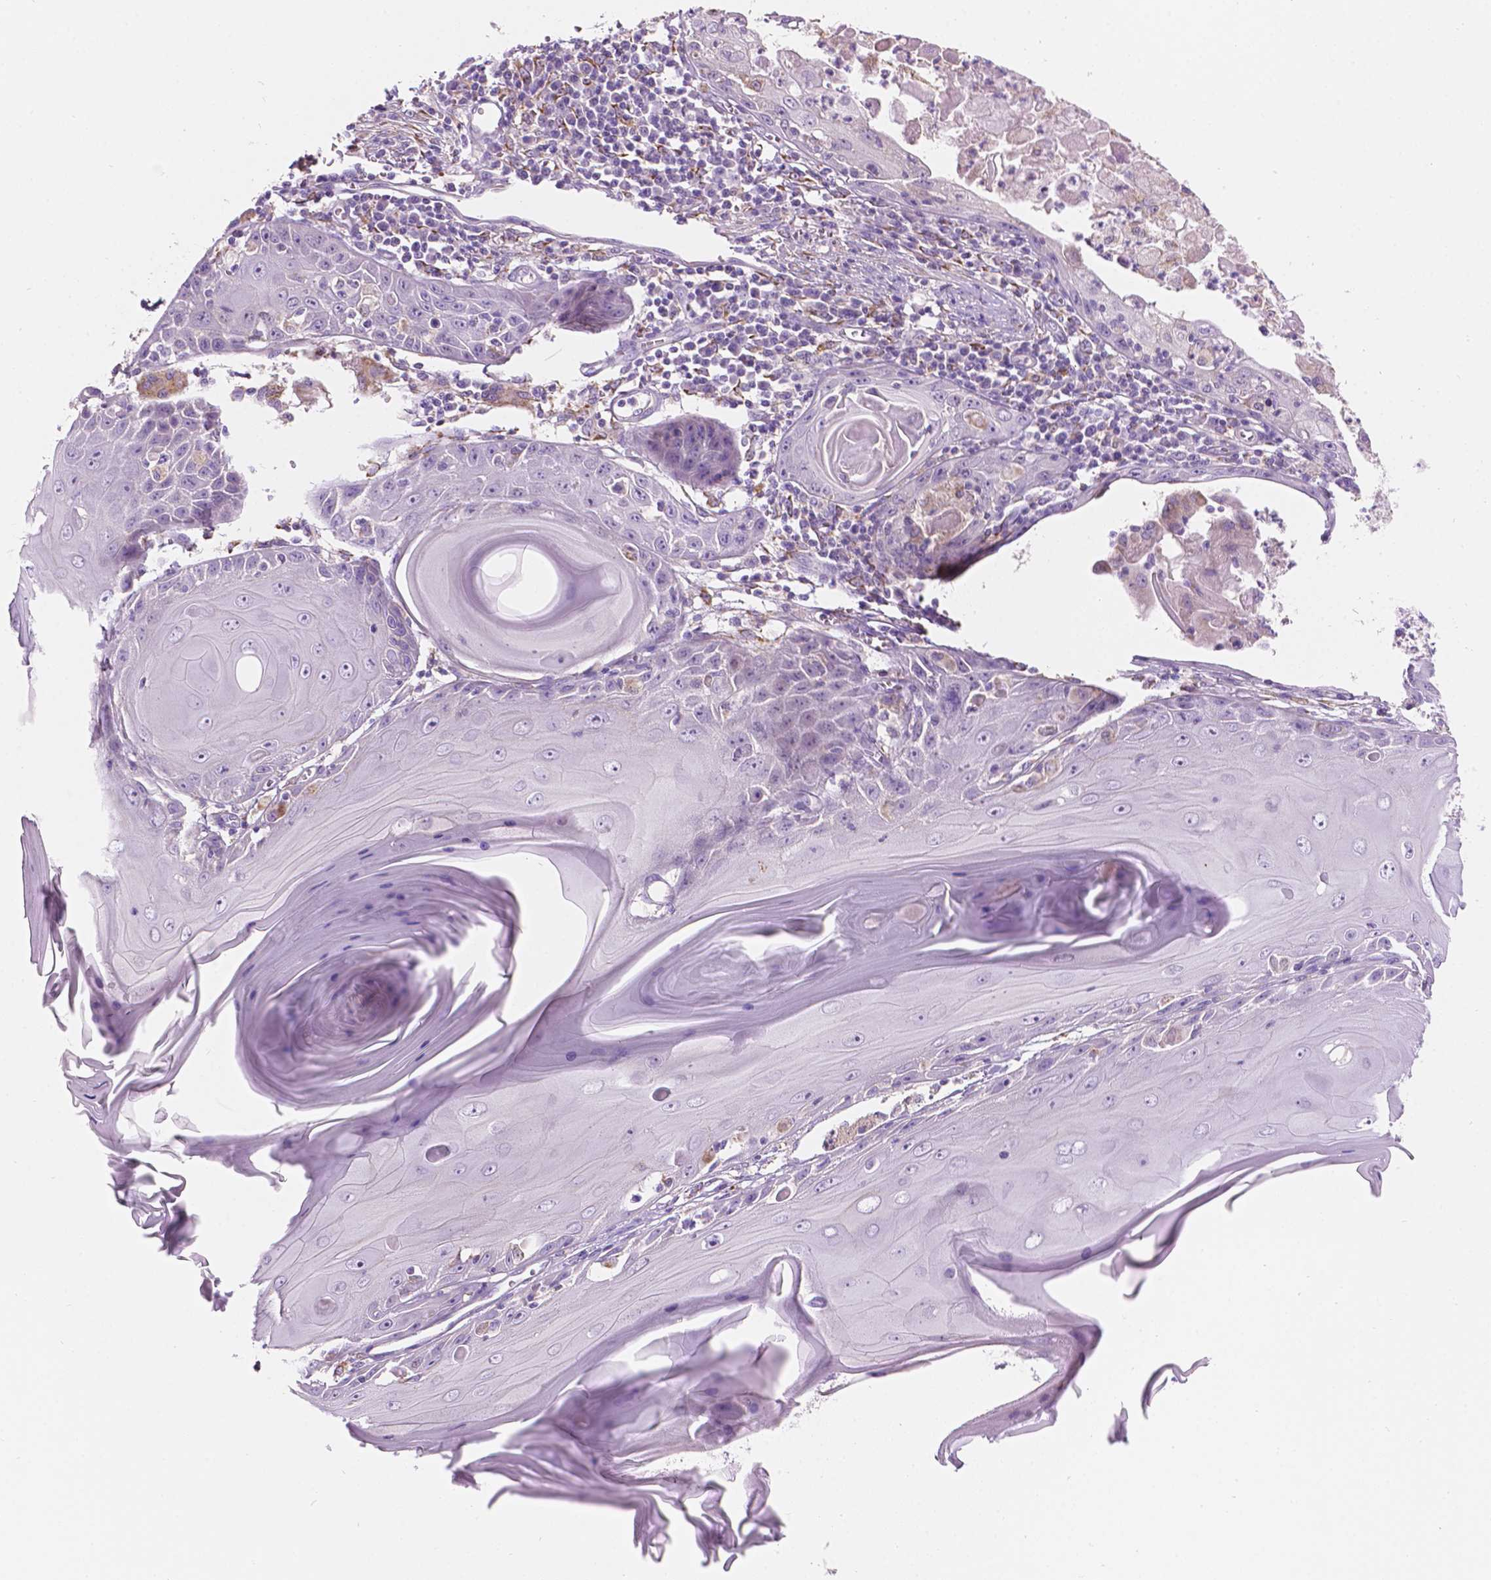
{"staining": {"intensity": "negative", "quantity": "none", "location": "none"}, "tissue": "skin cancer", "cell_type": "Tumor cells", "image_type": "cancer", "snomed": [{"axis": "morphology", "description": "Squamous cell carcinoma, NOS"}, {"axis": "topography", "description": "Skin"}, {"axis": "topography", "description": "Vulva"}], "caption": "Tumor cells show no significant positivity in skin cancer. Brightfield microscopy of IHC stained with DAB (3,3'-diaminobenzidine) (brown) and hematoxylin (blue), captured at high magnification.", "gene": "NOS1AP", "patient": {"sex": "female", "age": 85}}